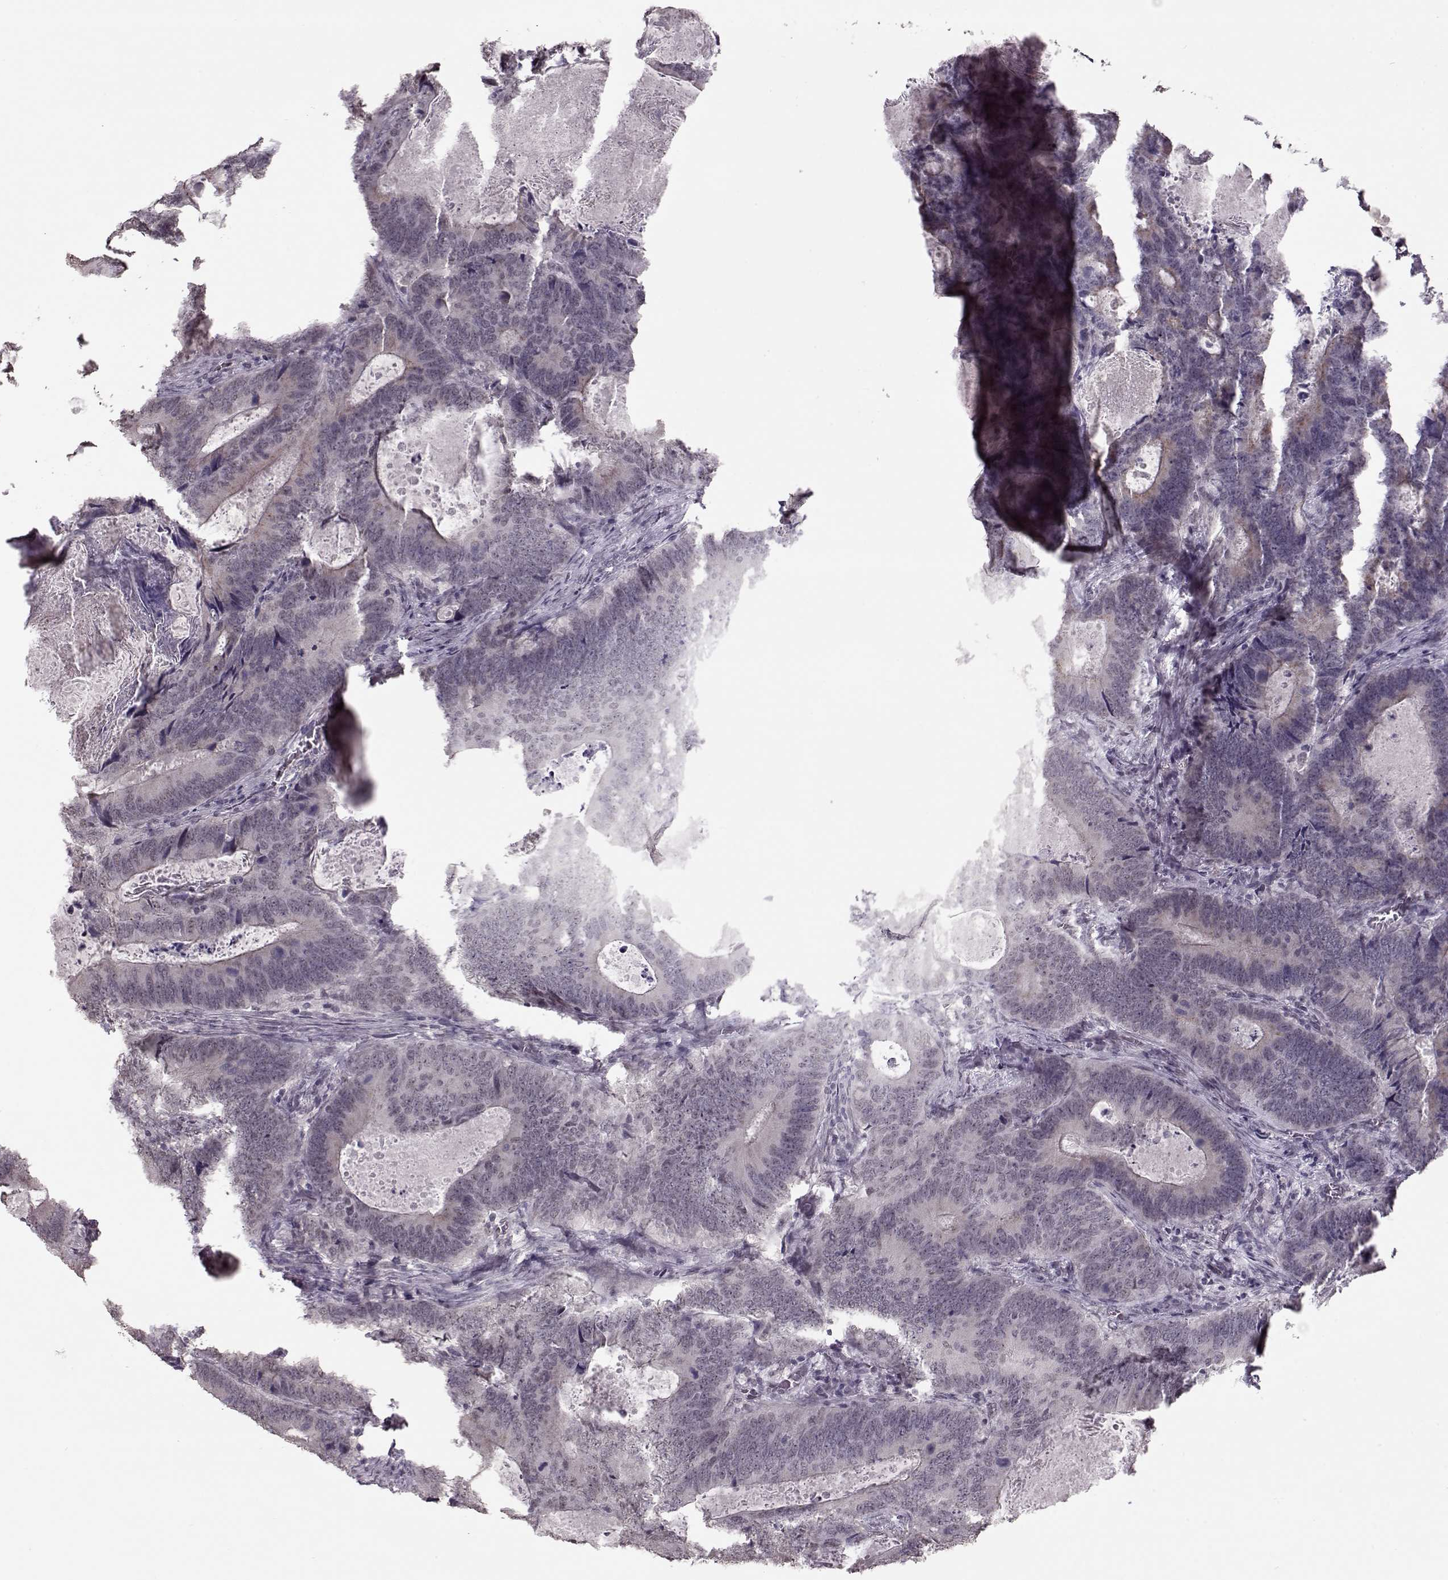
{"staining": {"intensity": "negative", "quantity": "none", "location": "none"}, "tissue": "colorectal cancer", "cell_type": "Tumor cells", "image_type": "cancer", "snomed": [{"axis": "morphology", "description": "Adenocarcinoma, NOS"}, {"axis": "topography", "description": "Colon"}], "caption": "Photomicrograph shows no protein expression in tumor cells of colorectal cancer tissue.", "gene": "PCP4", "patient": {"sex": "female", "age": 82}}